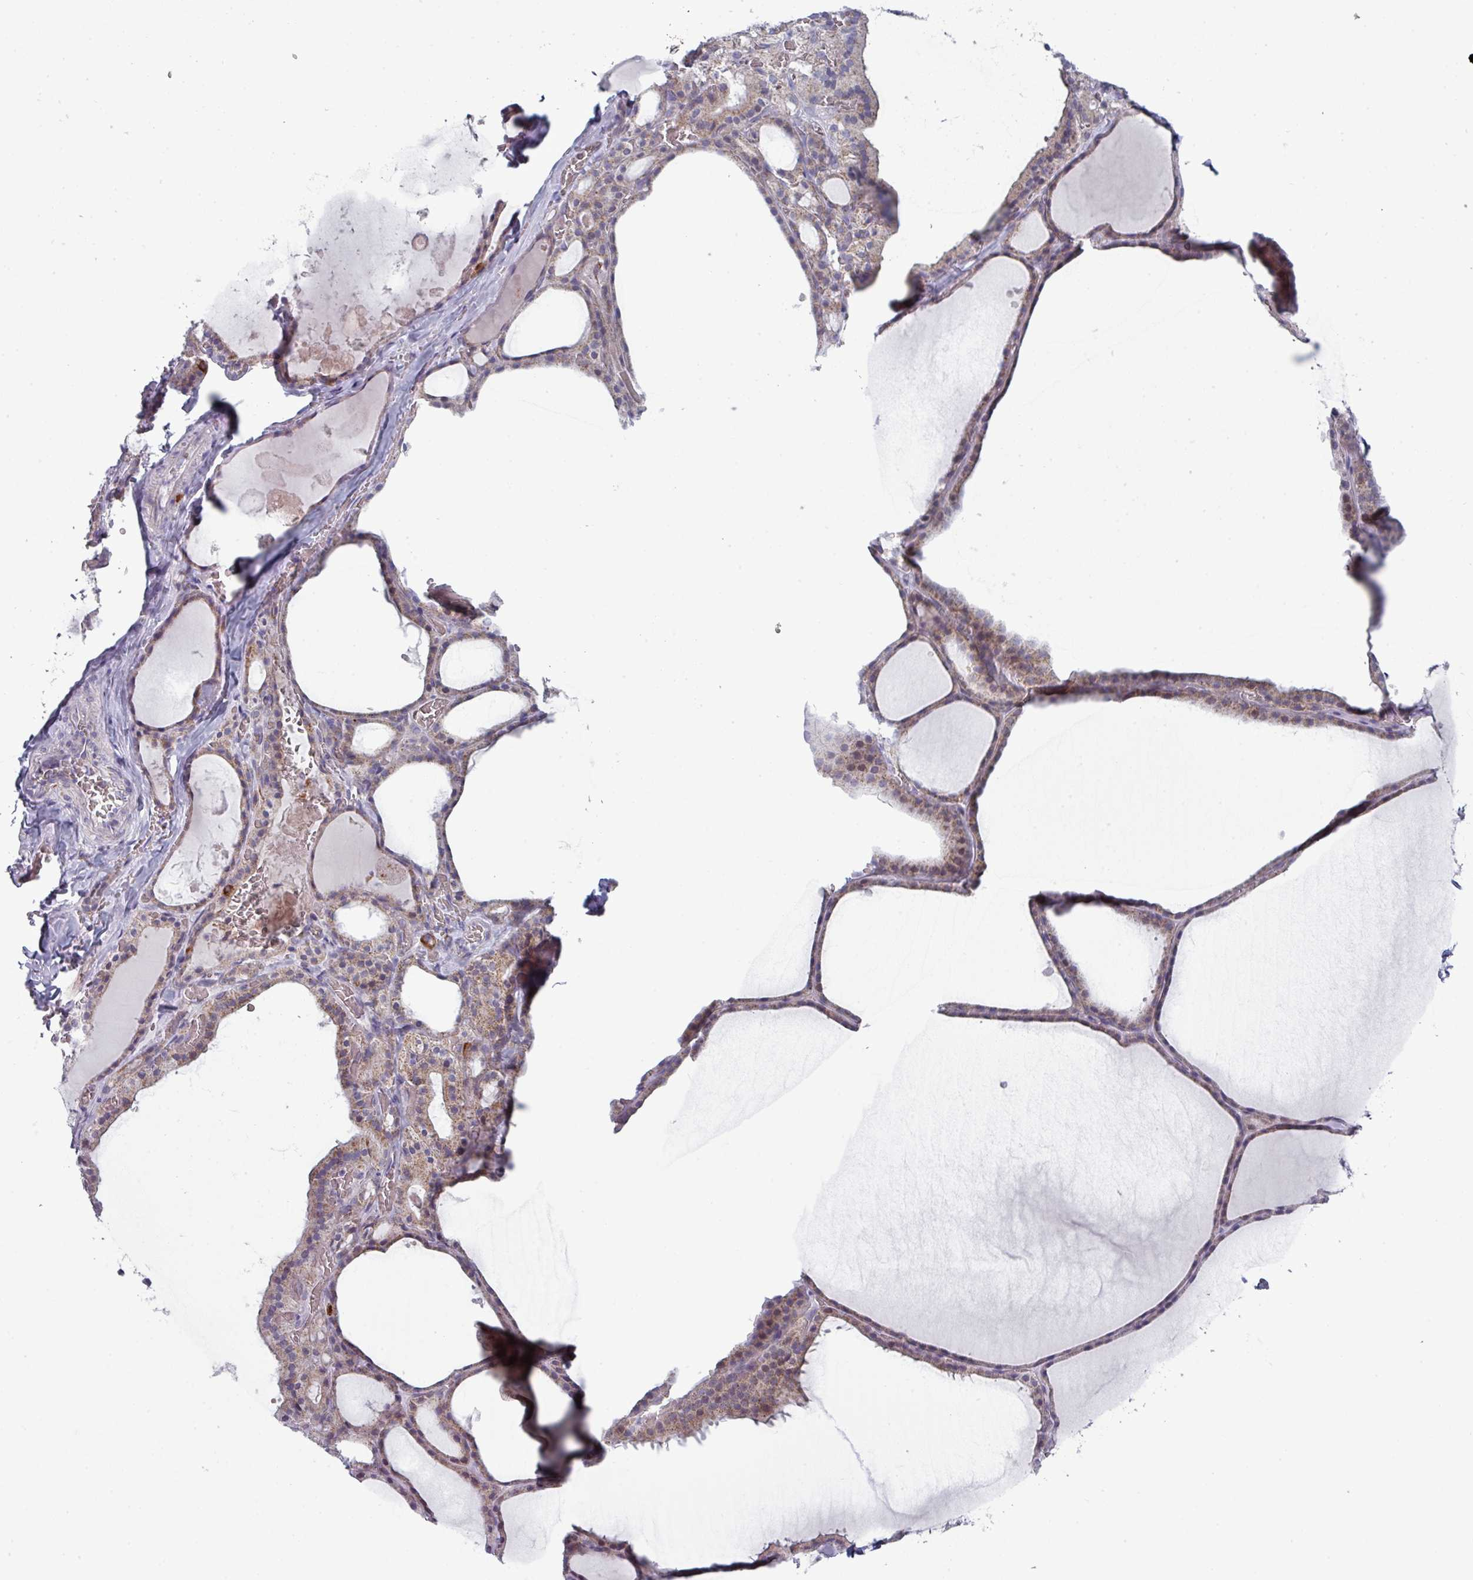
{"staining": {"intensity": "weak", "quantity": "25%-75%", "location": "cytoplasmic/membranous"}, "tissue": "thyroid gland", "cell_type": "Glandular cells", "image_type": "normal", "snomed": [{"axis": "morphology", "description": "Normal tissue, NOS"}, {"axis": "topography", "description": "Thyroid gland"}], "caption": "Immunohistochemical staining of normal thyroid gland shows 25%-75% levels of weak cytoplasmic/membranous protein positivity in approximately 25%-75% of glandular cells.", "gene": "ZNF615", "patient": {"sex": "male", "age": 56}}